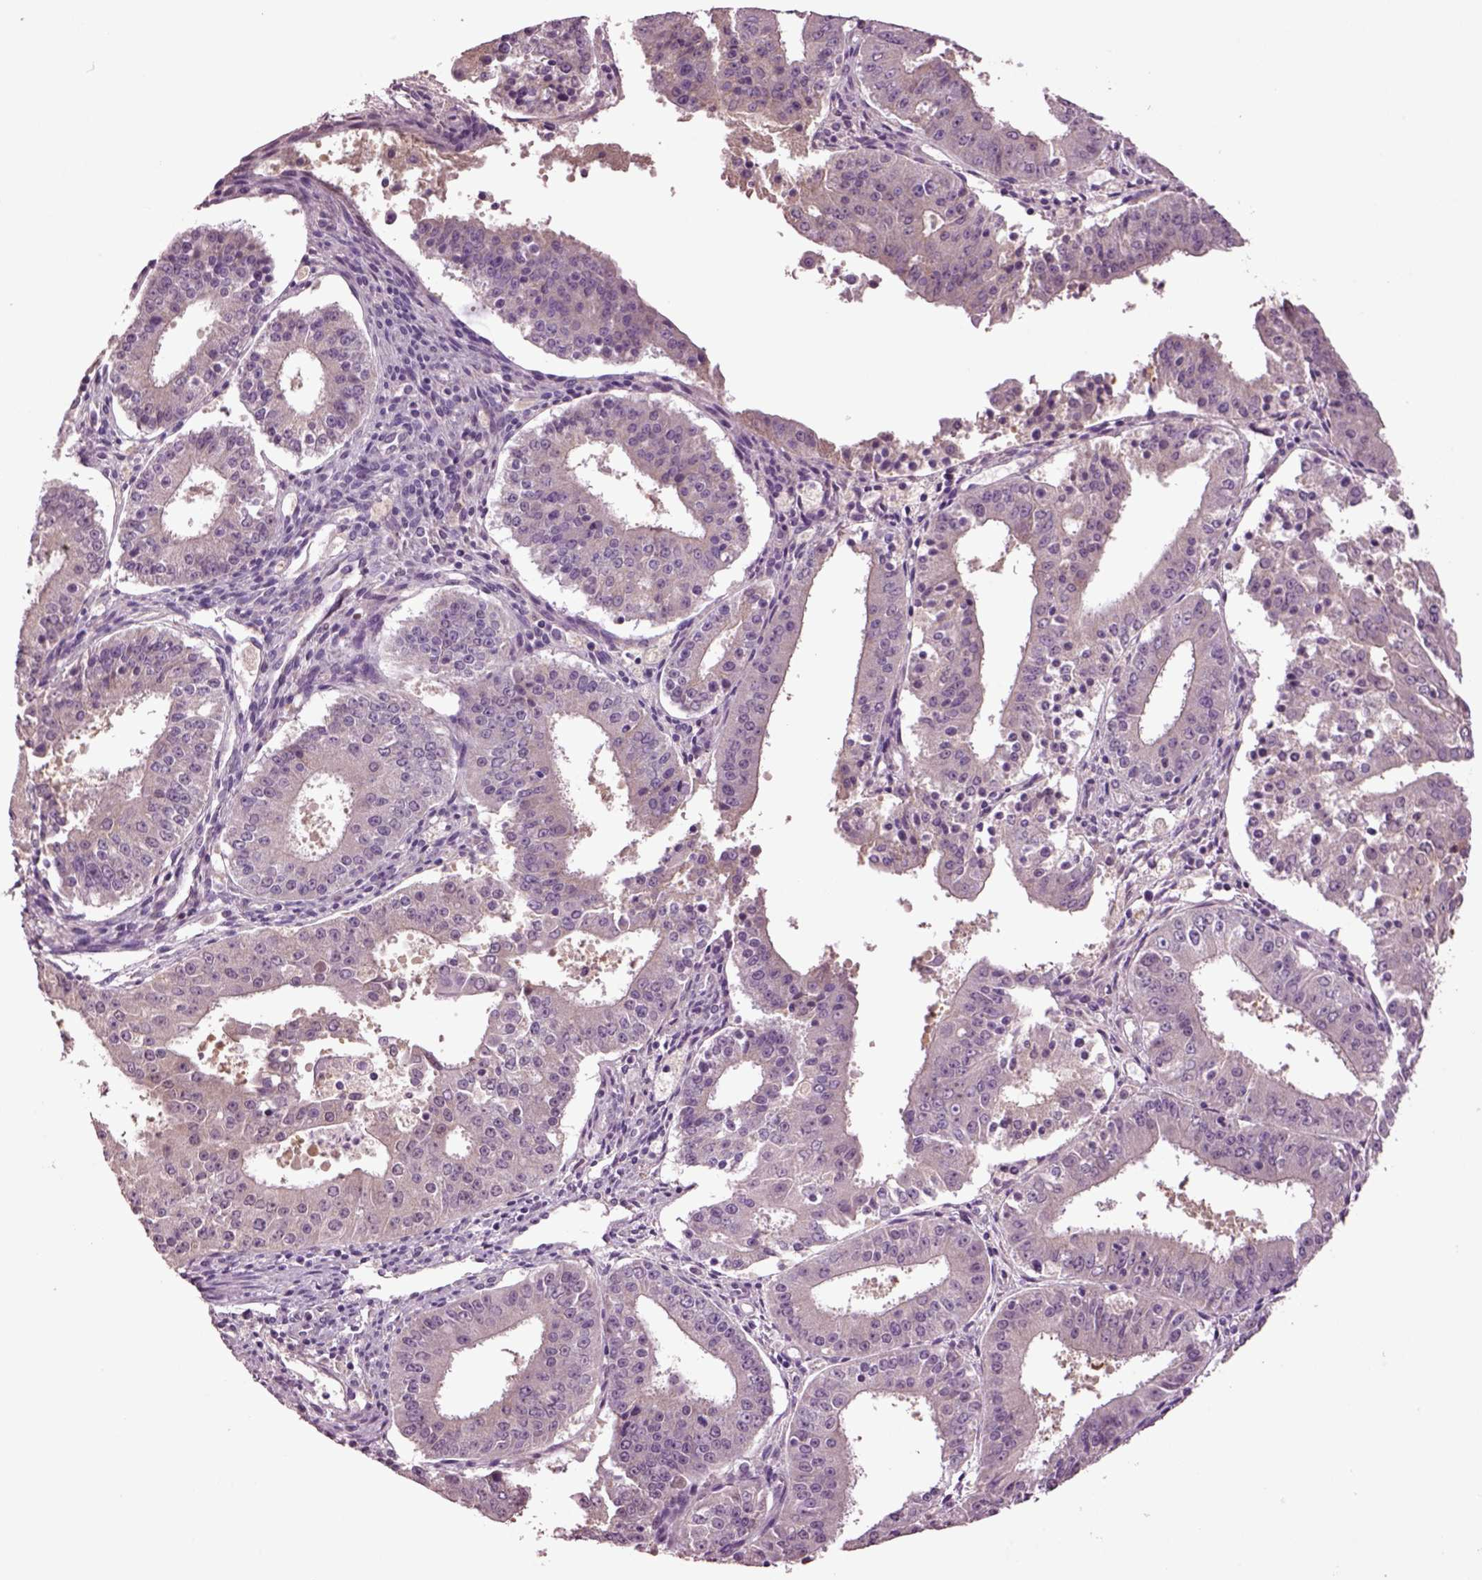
{"staining": {"intensity": "negative", "quantity": "none", "location": "none"}, "tissue": "ovarian cancer", "cell_type": "Tumor cells", "image_type": "cancer", "snomed": [{"axis": "morphology", "description": "Carcinoma, endometroid"}, {"axis": "topography", "description": "Ovary"}], "caption": "The micrograph demonstrates no staining of tumor cells in ovarian endometroid carcinoma.", "gene": "CLPSL1", "patient": {"sex": "female", "age": 42}}